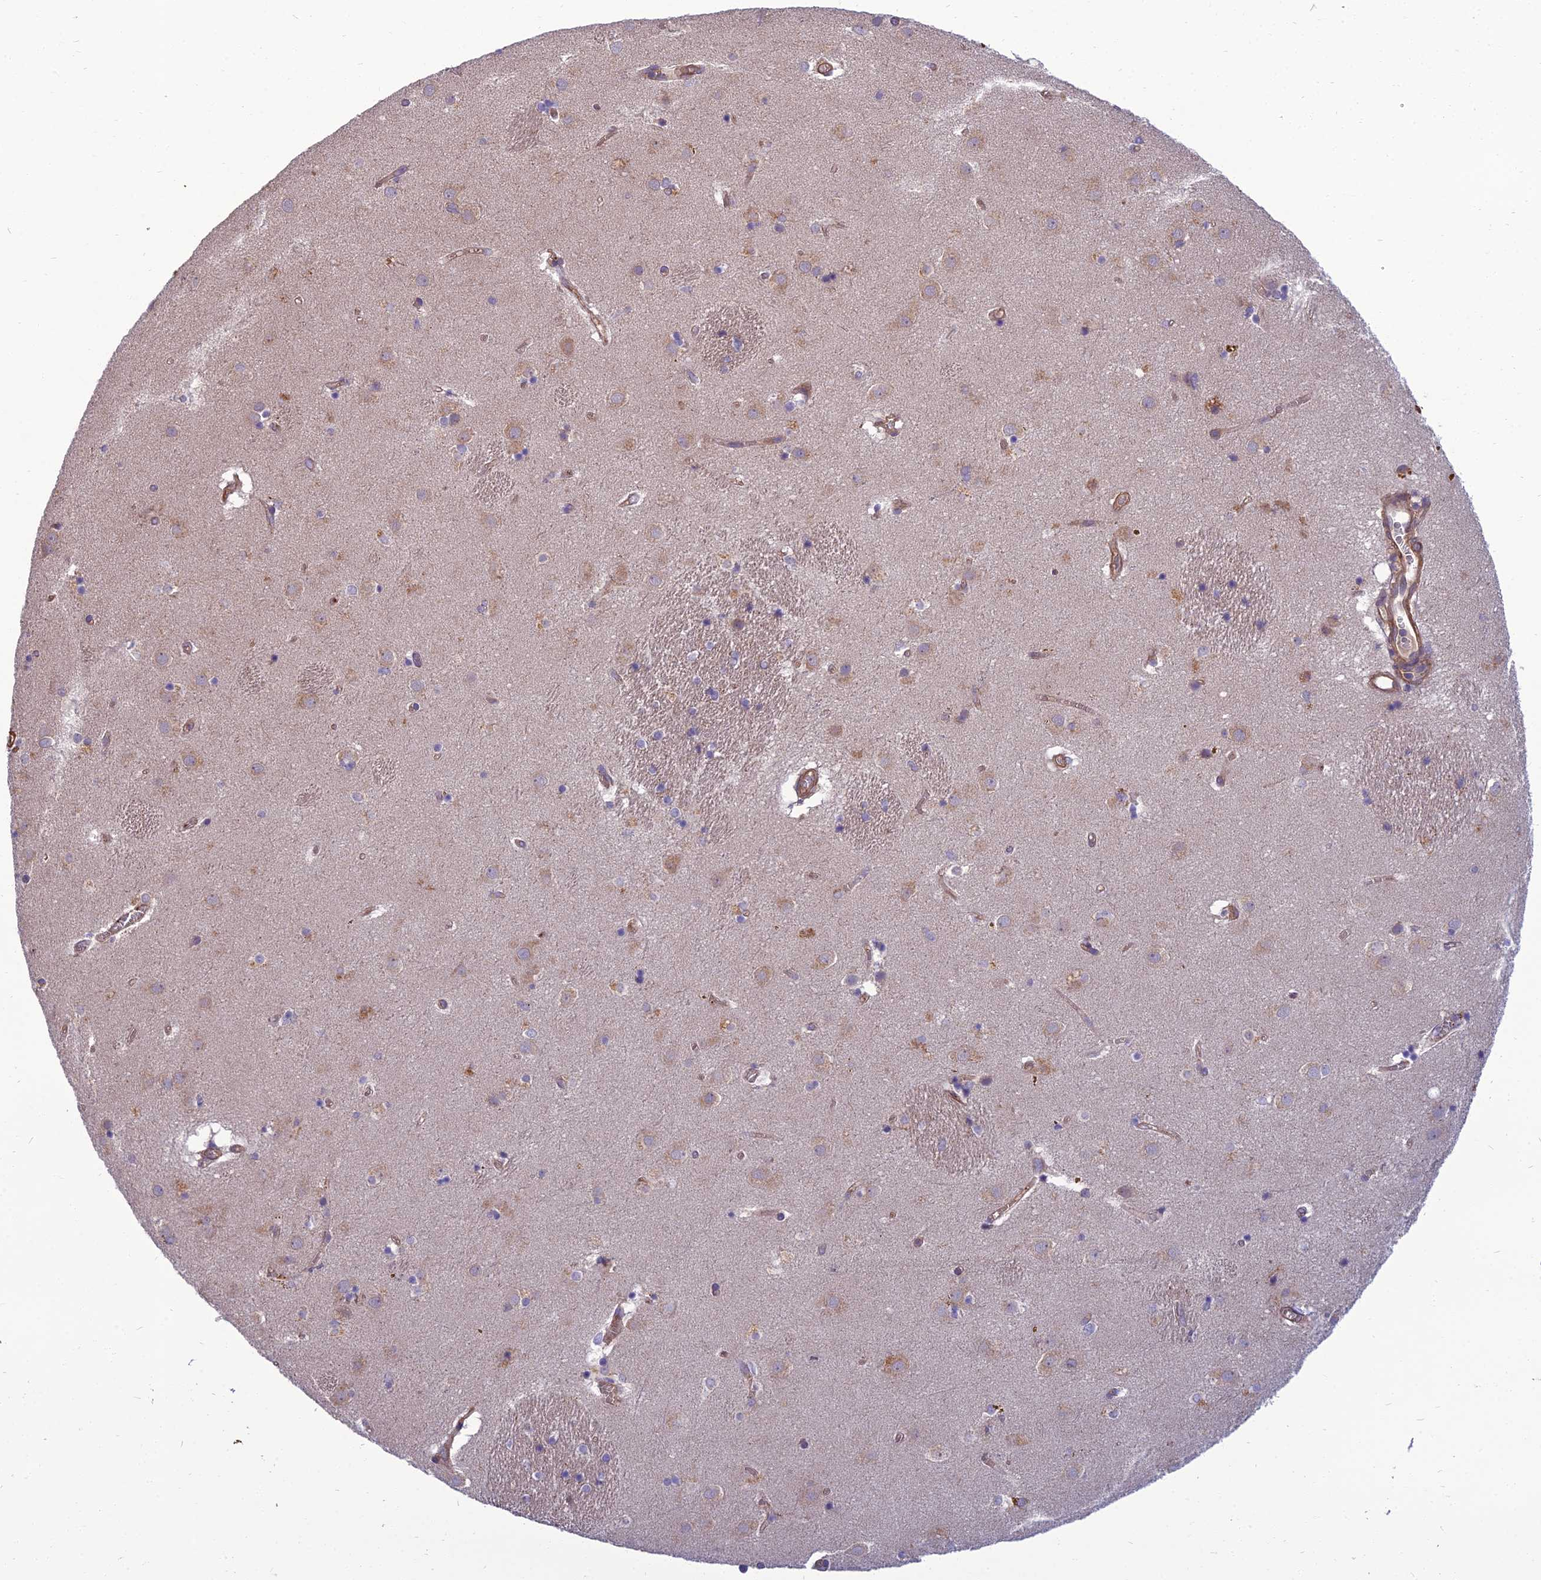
{"staining": {"intensity": "negative", "quantity": "none", "location": "none"}, "tissue": "caudate", "cell_type": "Glial cells", "image_type": "normal", "snomed": [{"axis": "morphology", "description": "Normal tissue, NOS"}, {"axis": "topography", "description": "Lateral ventricle wall"}], "caption": "Immunohistochemistry photomicrograph of unremarkable caudate: caudate stained with DAB exhibits no significant protein staining in glial cells. (DAB immunohistochemistry with hematoxylin counter stain).", "gene": "WDR24", "patient": {"sex": "male", "age": 70}}